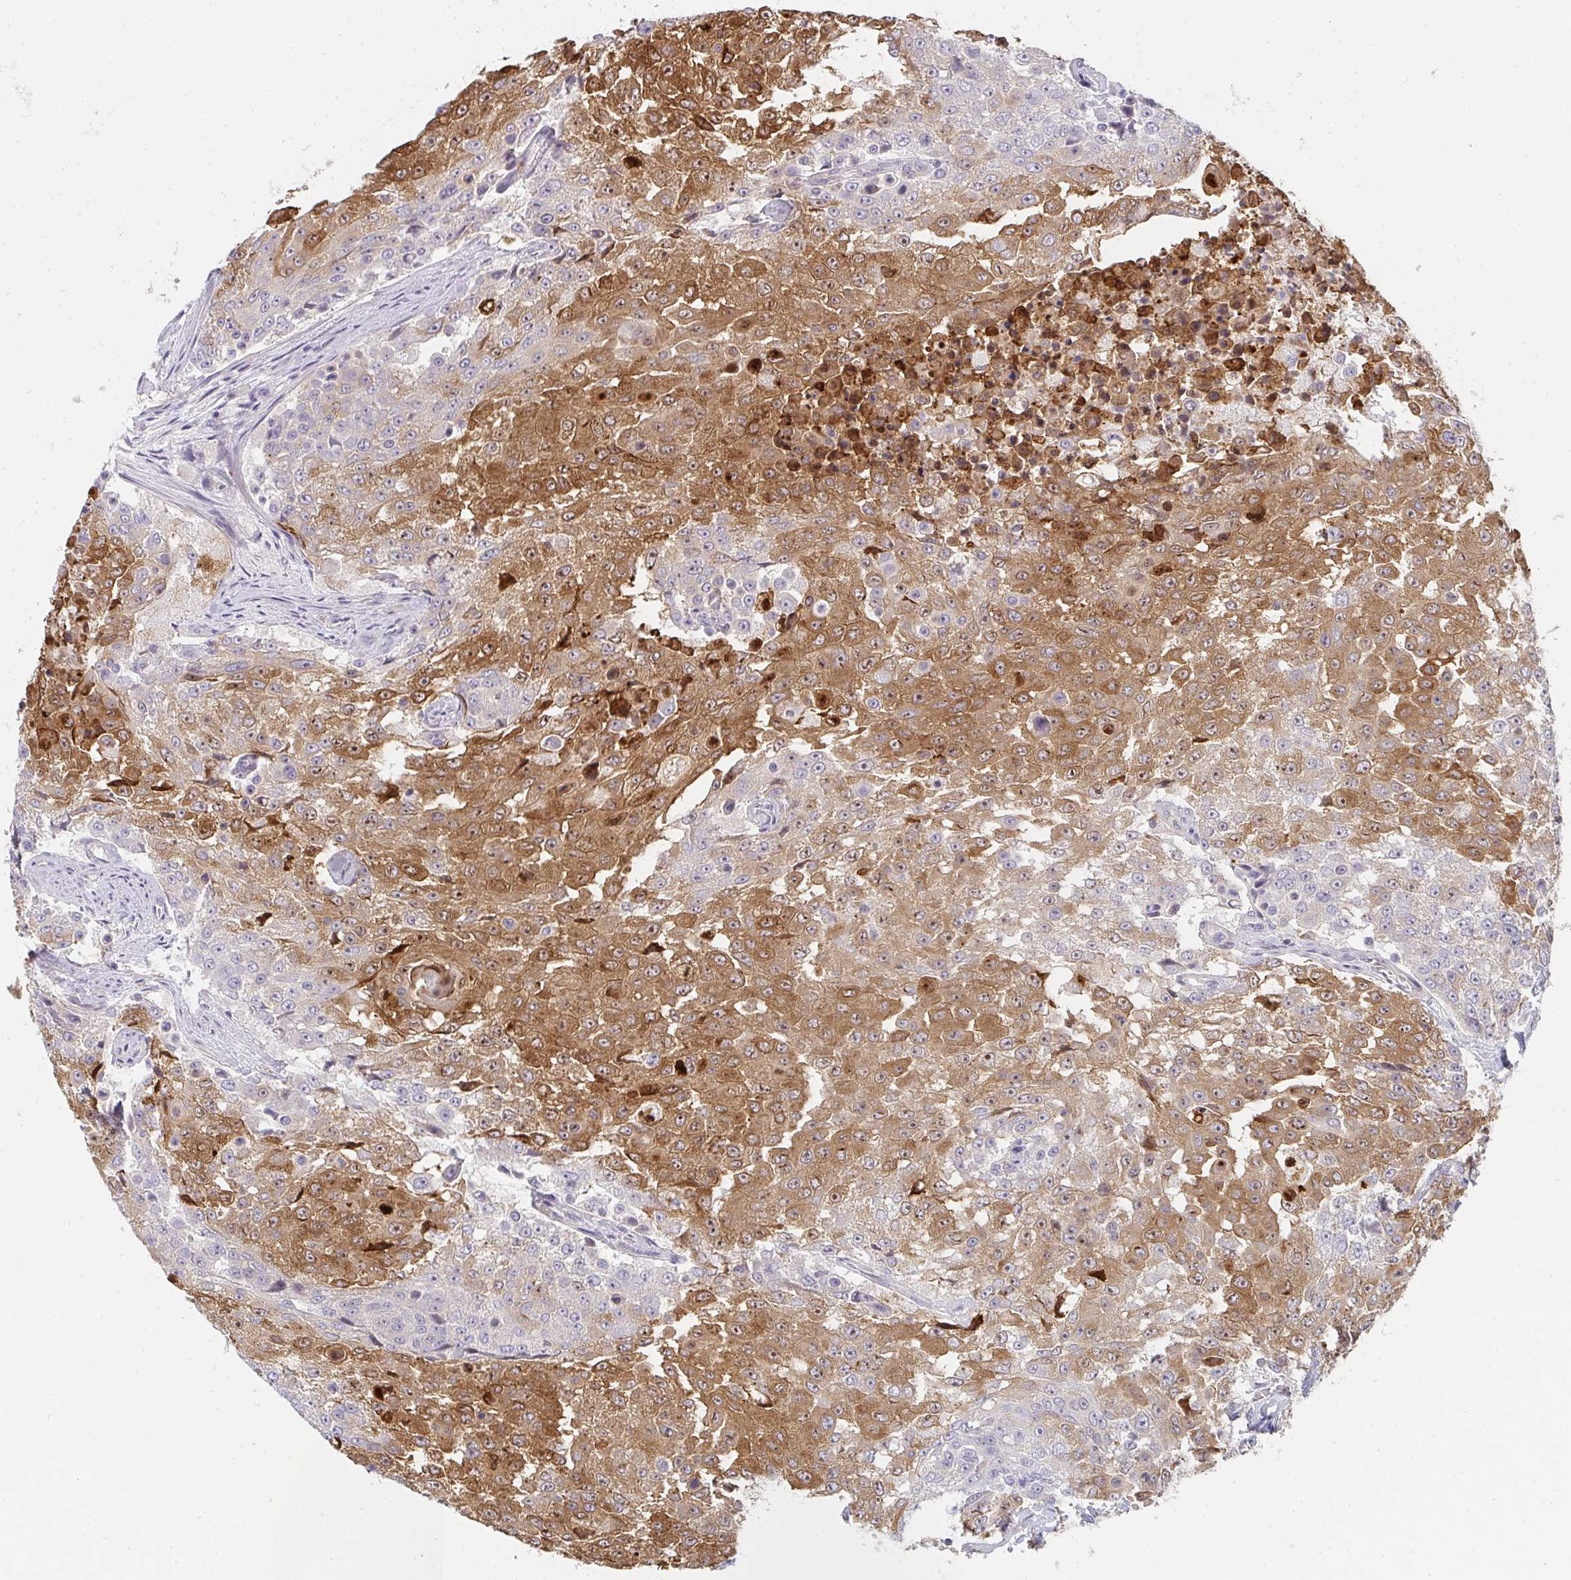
{"staining": {"intensity": "moderate", "quantity": "25%-75%", "location": "cytoplasmic/membranous"}, "tissue": "urothelial cancer", "cell_type": "Tumor cells", "image_type": "cancer", "snomed": [{"axis": "morphology", "description": "Urothelial carcinoma, High grade"}, {"axis": "topography", "description": "Urinary bladder"}], "caption": "Urothelial cancer tissue exhibits moderate cytoplasmic/membranous staining in approximately 25%-75% of tumor cells, visualized by immunohistochemistry.", "gene": "CSF3R", "patient": {"sex": "female", "age": 63}}